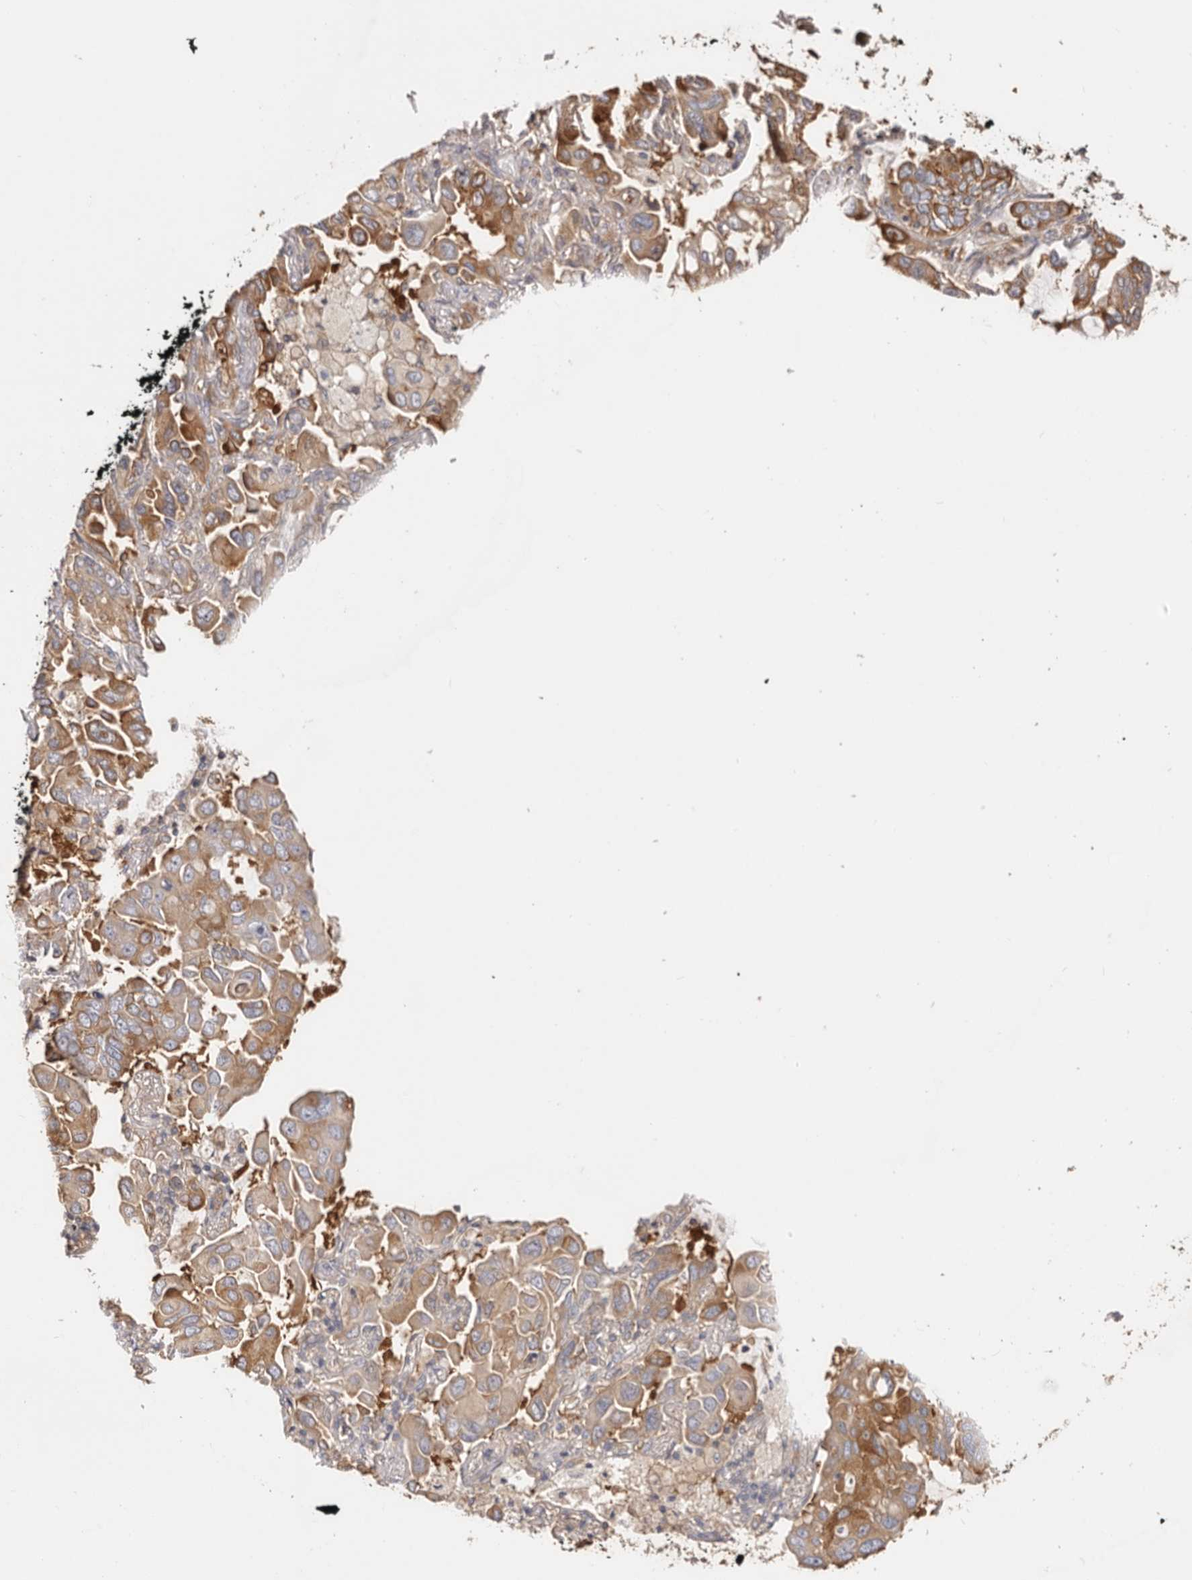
{"staining": {"intensity": "moderate", "quantity": ">75%", "location": "cytoplasmic/membranous"}, "tissue": "lung cancer", "cell_type": "Tumor cells", "image_type": "cancer", "snomed": [{"axis": "morphology", "description": "Adenocarcinoma, NOS"}, {"axis": "topography", "description": "Lung"}], "caption": "Immunohistochemistry (DAB) staining of human lung adenocarcinoma exhibits moderate cytoplasmic/membranous protein positivity in approximately >75% of tumor cells. Immunohistochemistry stains the protein of interest in brown and the nuclei are stained blue.", "gene": "EPRS1", "patient": {"sex": "male", "age": 64}}